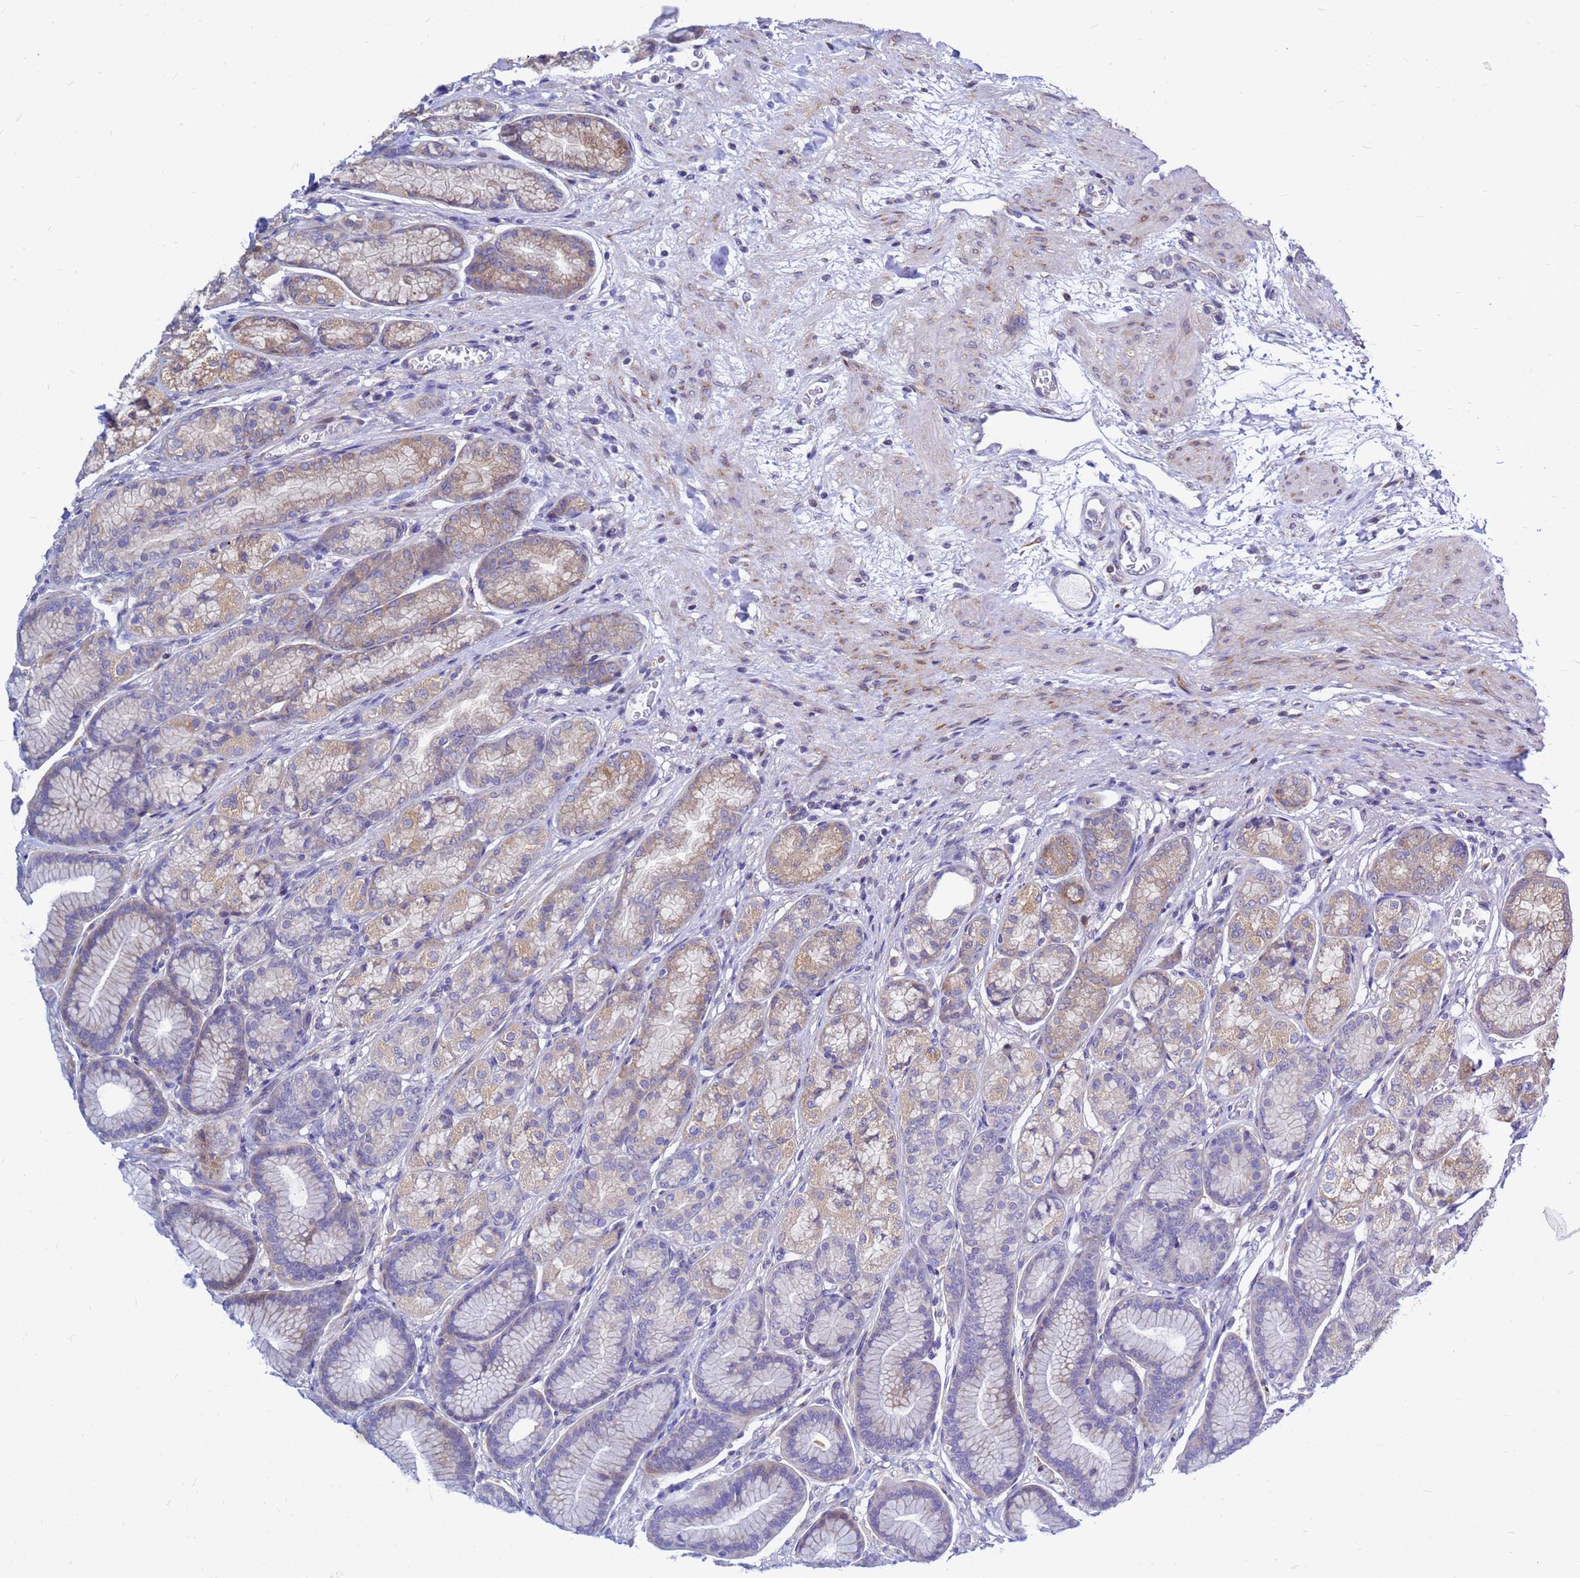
{"staining": {"intensity": "moderate", "quantity": "25%-75%", "location": "cytoplasmic/membranous"}, "tissue": "stomach", "cell_type": "Glandular cells", "image_type": "normal", "snomed": [{"axis": "morphology", "description": "Normal tissue, NOS"}, {"axis": "morphology", "description": "Adenocarcinoma, NOS"}, {"axis": "morphology", "description": "Adenocarcinoma, High grade"}, {"axis": "topography", "description": "Stomach, upper"}, {"axis": "topography", "description": "Stomach"}], "caption": "Unremarkable stomach shows moderate cytoplasmic/membranous positivity in about 25%-75% of glandular cells (DAB (3,3'-diaminobenzidine) IHC with brightfield microscopy, high magnification)..", "gene": "MOB2", "patient": {"sex": "female", "age": 65}}